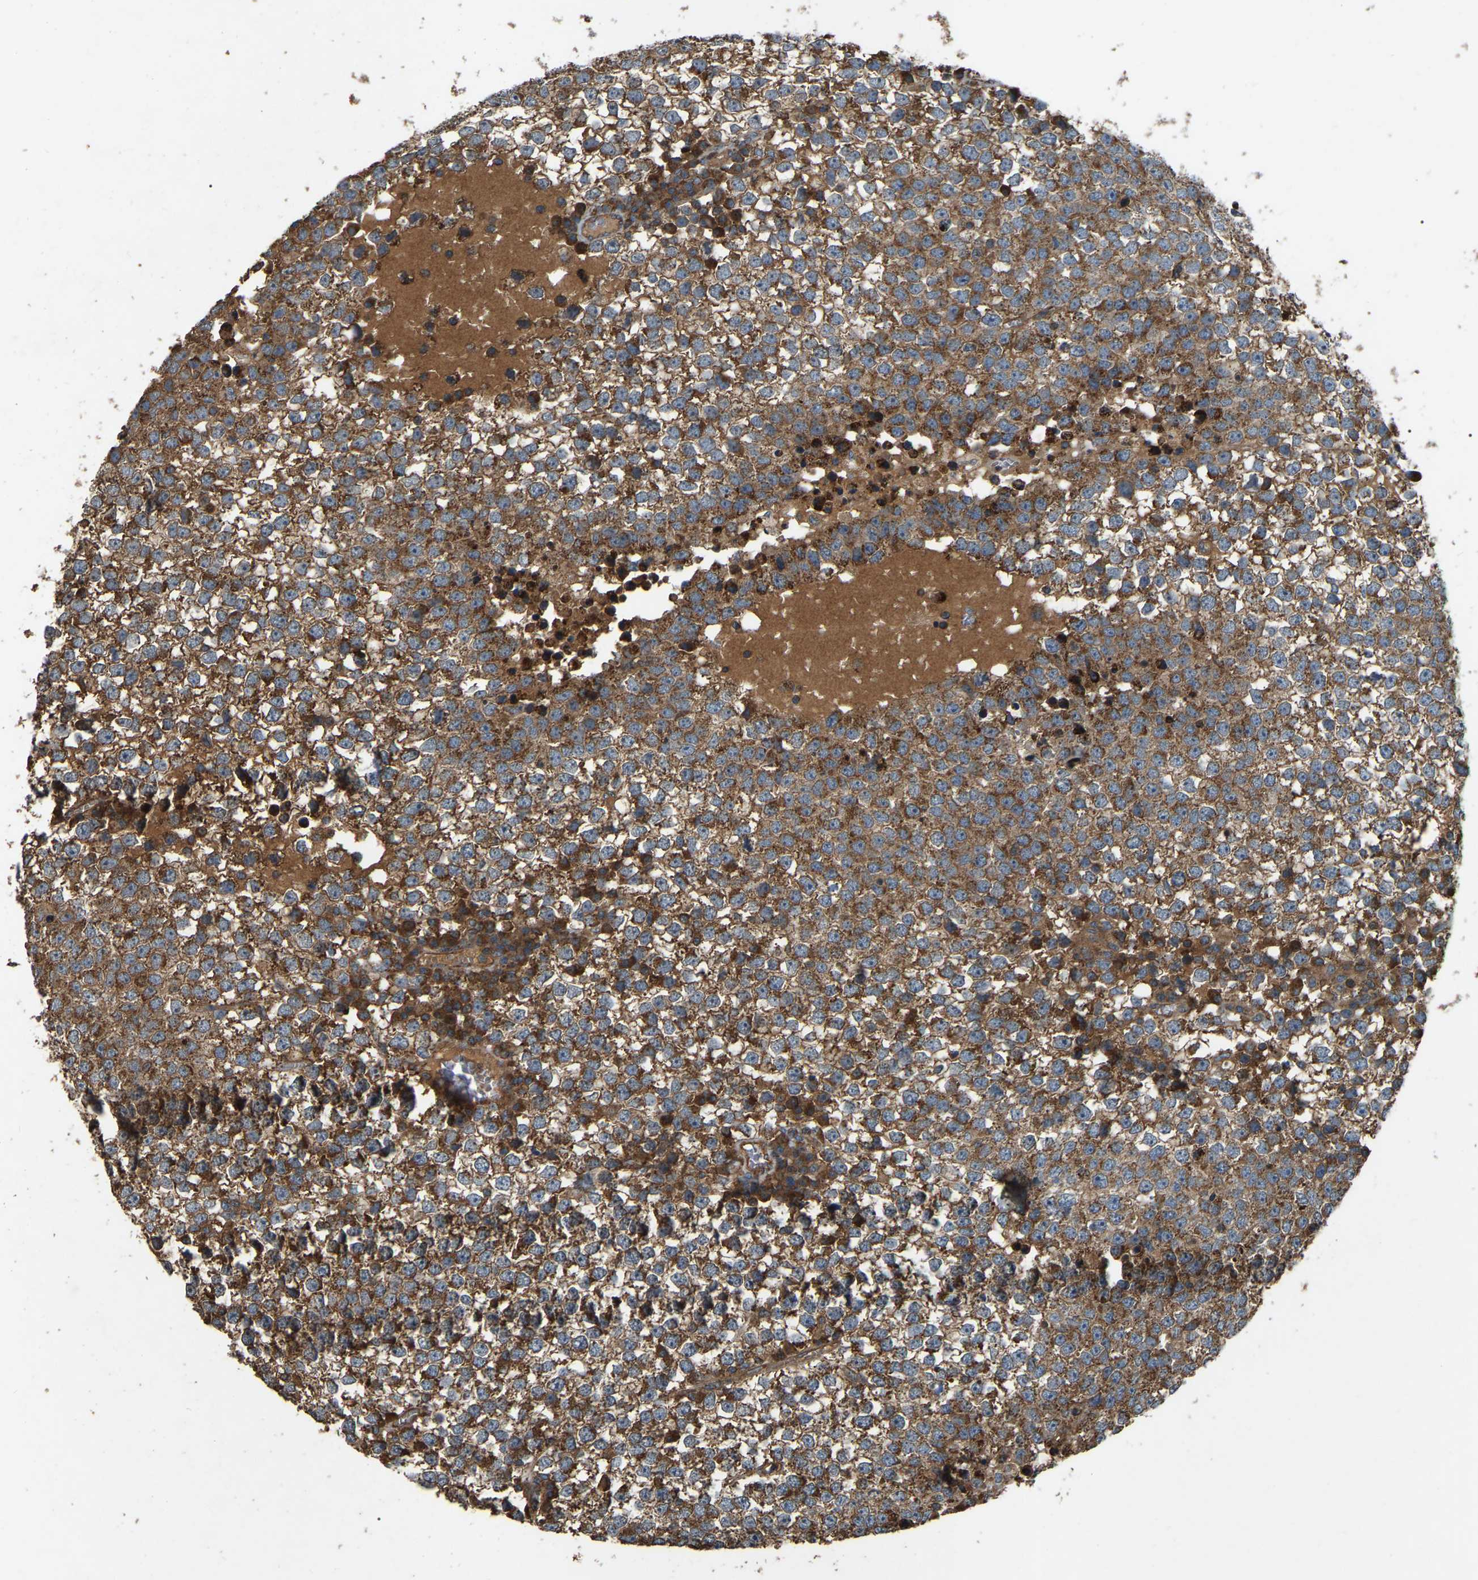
{"staining": {"intensity": "moderate", "quantity": ">75%", "location": "cytoplasmic/membranous"}, "tissue": "testis cancer", "cell_type": "Tumor cells", "image_type": "cancer", "snomed": [{"axis": "morphology", "description": "Seminoma, NOS"}, {"axis": "topography", "description": "Testis"}], "caption": "IHC (DAB) staining of human seminoma (testis) shows moderate cytoplasmic/membranous protein positivity in about >75% of tumor cells. Immunohistochemistry stains the protein of interest in brown and the nuclei are stained blue.", "gene": "SAMD9L", "patient": {"sex": "male", "age": 65}}